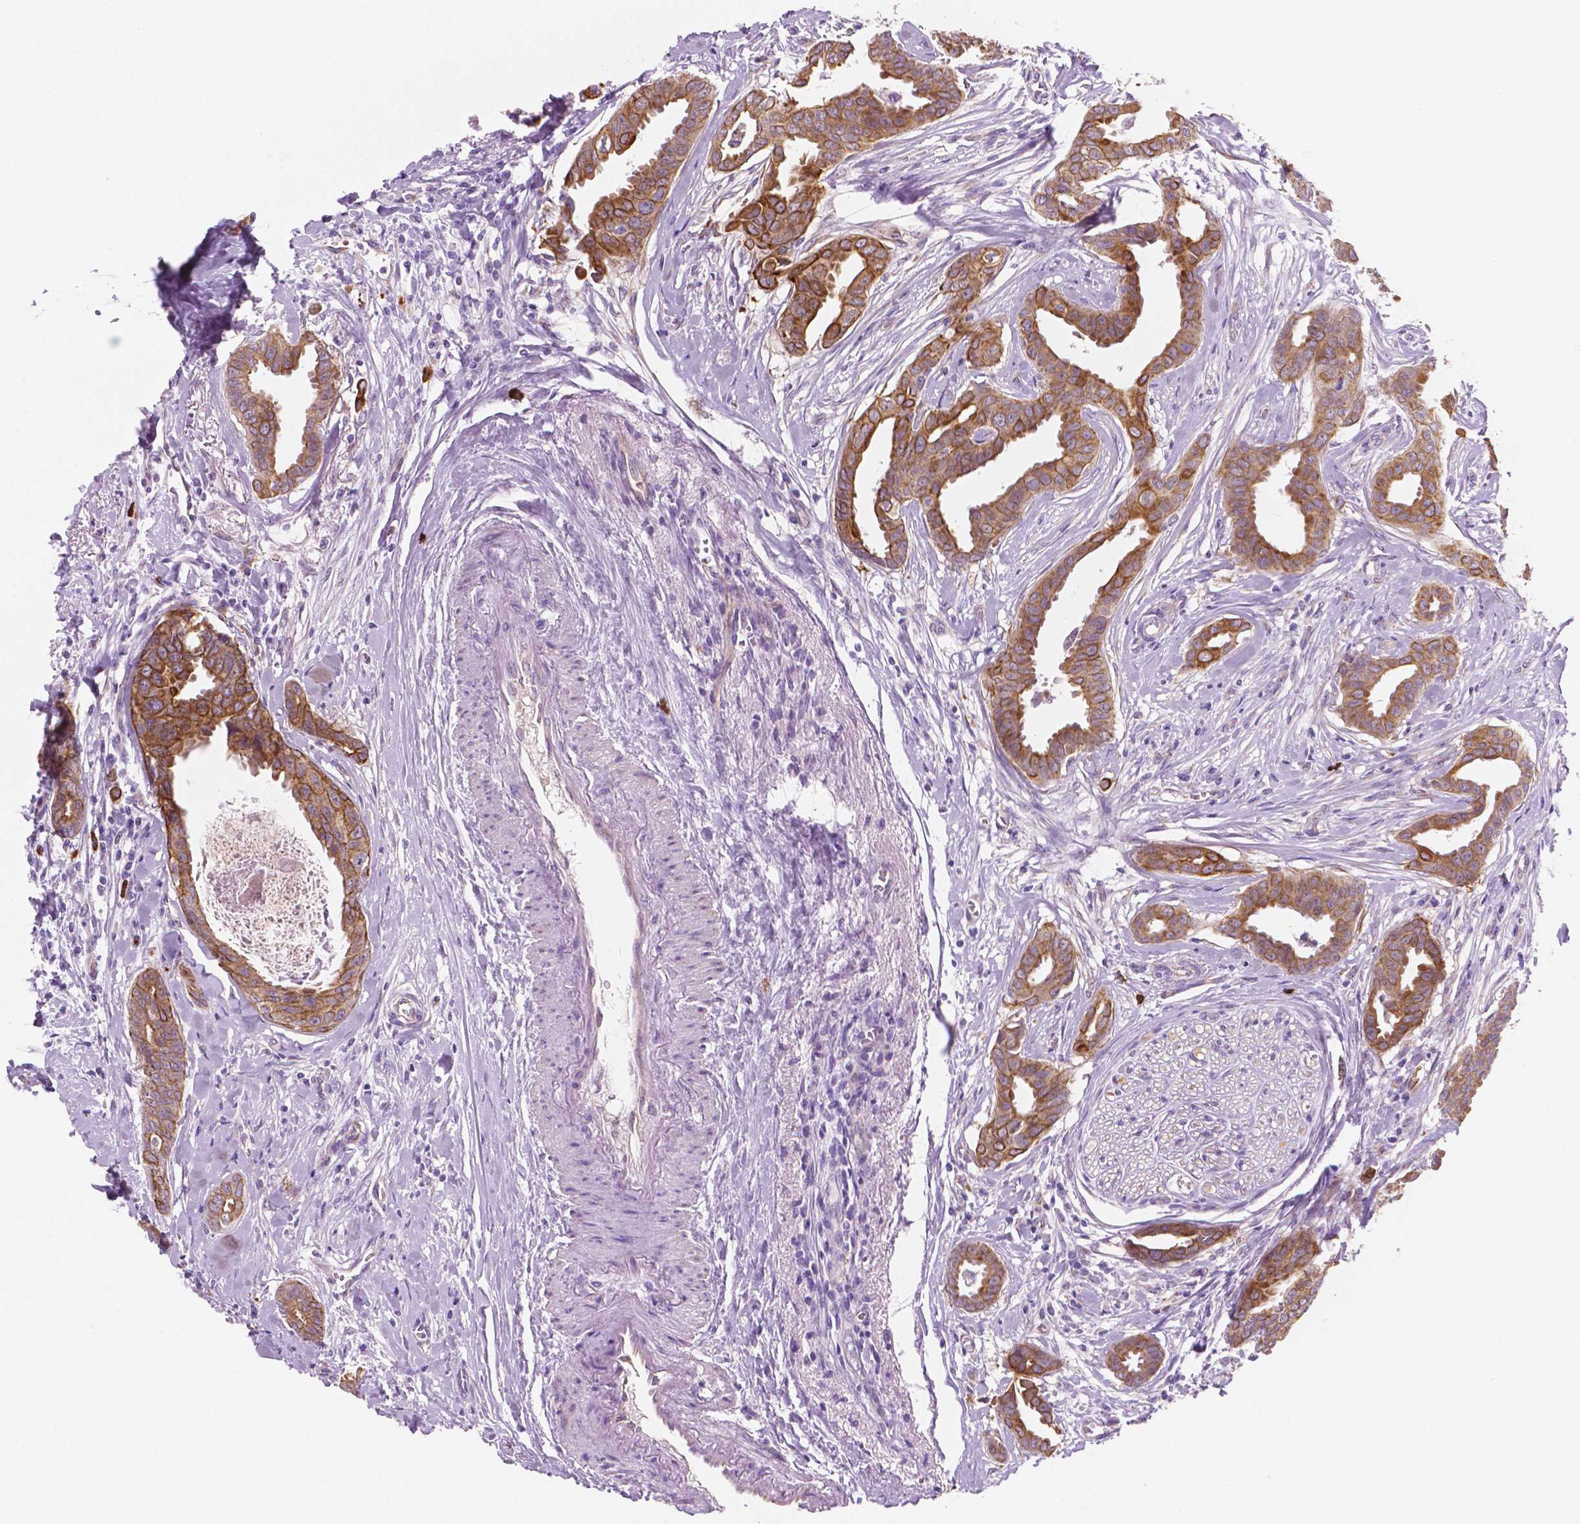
{"staining": {"intensity": "moderate", "quantity": ">75%", "location": "cytoplasmic/membranous"}, "tissue": "breast cancer", "cell_type": "Tumor cells", "image_type": "cancer", "snomed": [{"axis": "morphology", "description": "Duct carcinoma"}, {"axis": "topography", "description": "Breast"}], "caption": "This is a histology image of immunohistochemistry staining of breast cancer (intraductal carcinoma), which shows moderate expression in the cytoplasmic/membranous of tumor cells.", "gene": "EPPK1", "patient": {"sex": "female", "age": 45}}